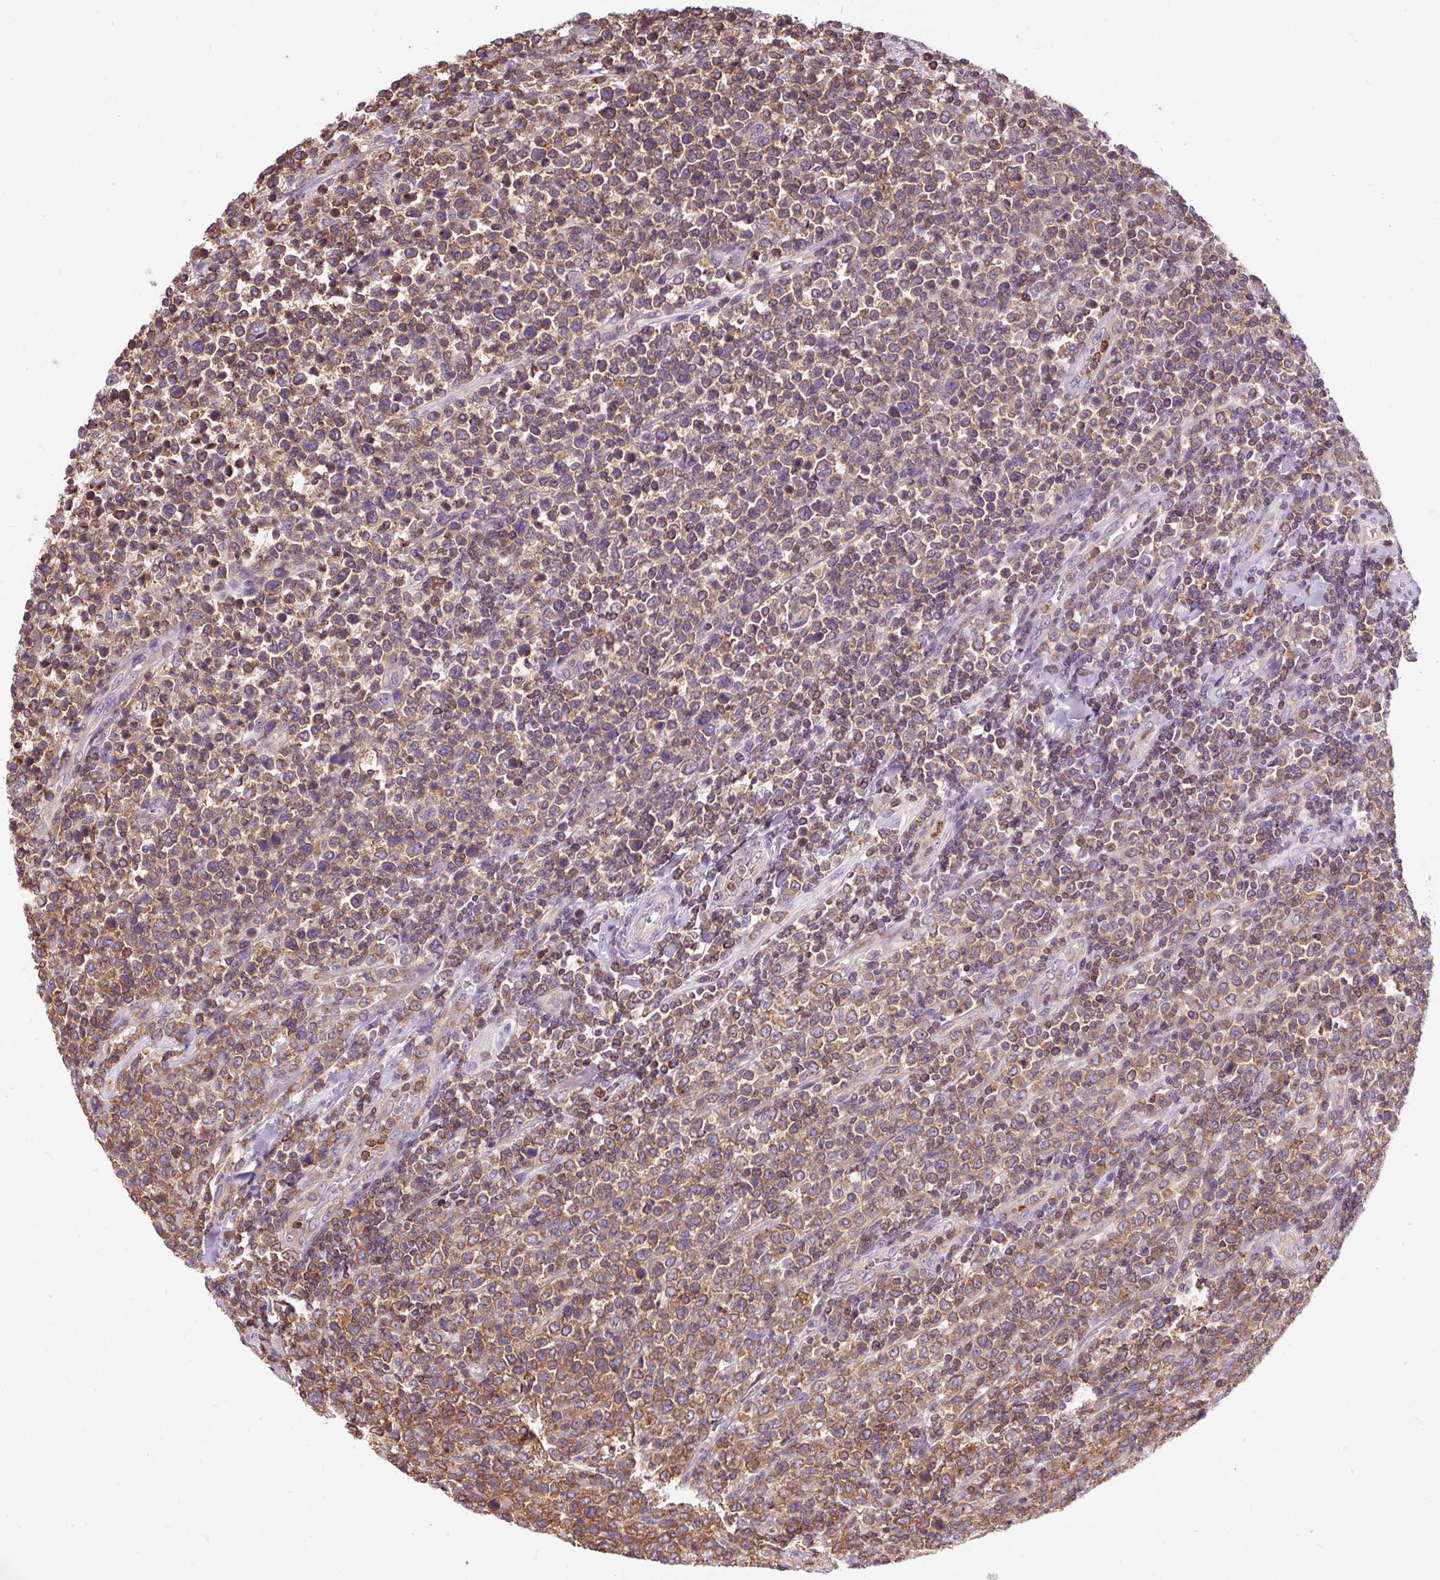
{"staining": {"intensity": "moderate", "quantity": ">75%", "location": "cytoplasmic/membranous"}, "tissue": "lymphoma", "cell_type": "Tumor cells", "image_type": "cancer", "snomed": [{"axis": "morphology", "description": "Malignant lymphoma, non-Hodgkin's type, High grade"}, {"axis": "topography", "description": "Soft tissue"}], "caption": "Immunohistochemistry (IHC) image of neoplastic tissue: human lymphoma stained using immunohistochemistry reveals medium levels of moderate protein expression localized specifically in the cytoplasmic/membranous of tumor cells, appearing as a cytoplasmic/membranous brown color.", "gene": "CISD3", "patient": {"sex": "female", "age": 56}}